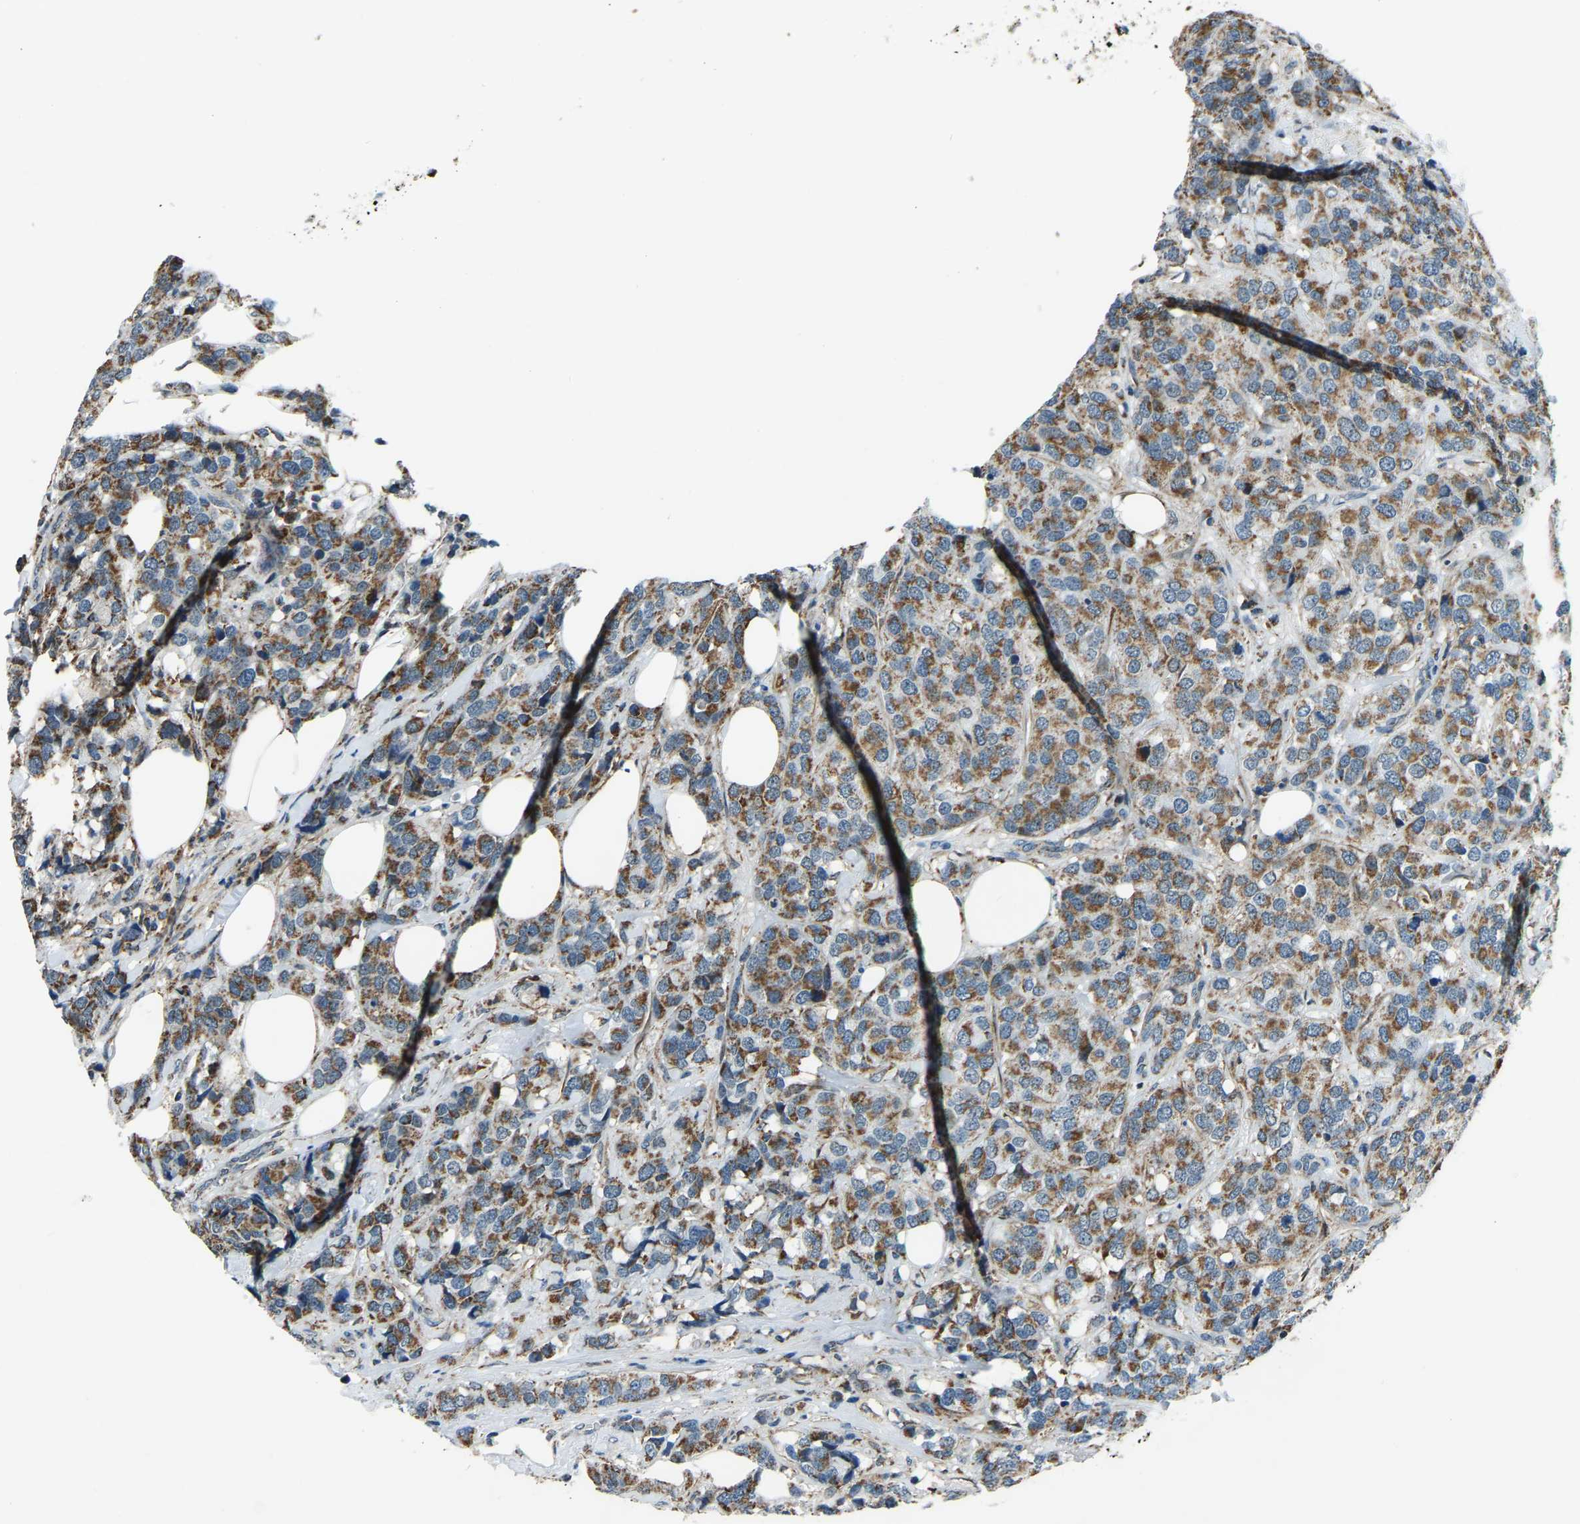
{"staining": {"intensity": "moderate", "quantity": ">75%", "location": "cytoplasmic/membranous"}, "tissue": "breast cancer", "cell_type": "Tumor cells", "image_type": "cancer", "snomed": [{"axis": "morphology", "description": "Lobular carcinoma"}, {"axis": "topography", "description": "Breast"}], "caption": "Immunohistochemical staining of human lobular carcinoma (breast) reveals moderate cytoplasmic/membranous protein staining in approximately >75% of tumor cells.", "gene": "RBM33", "patient": {"sex": "female", "age": 59}}